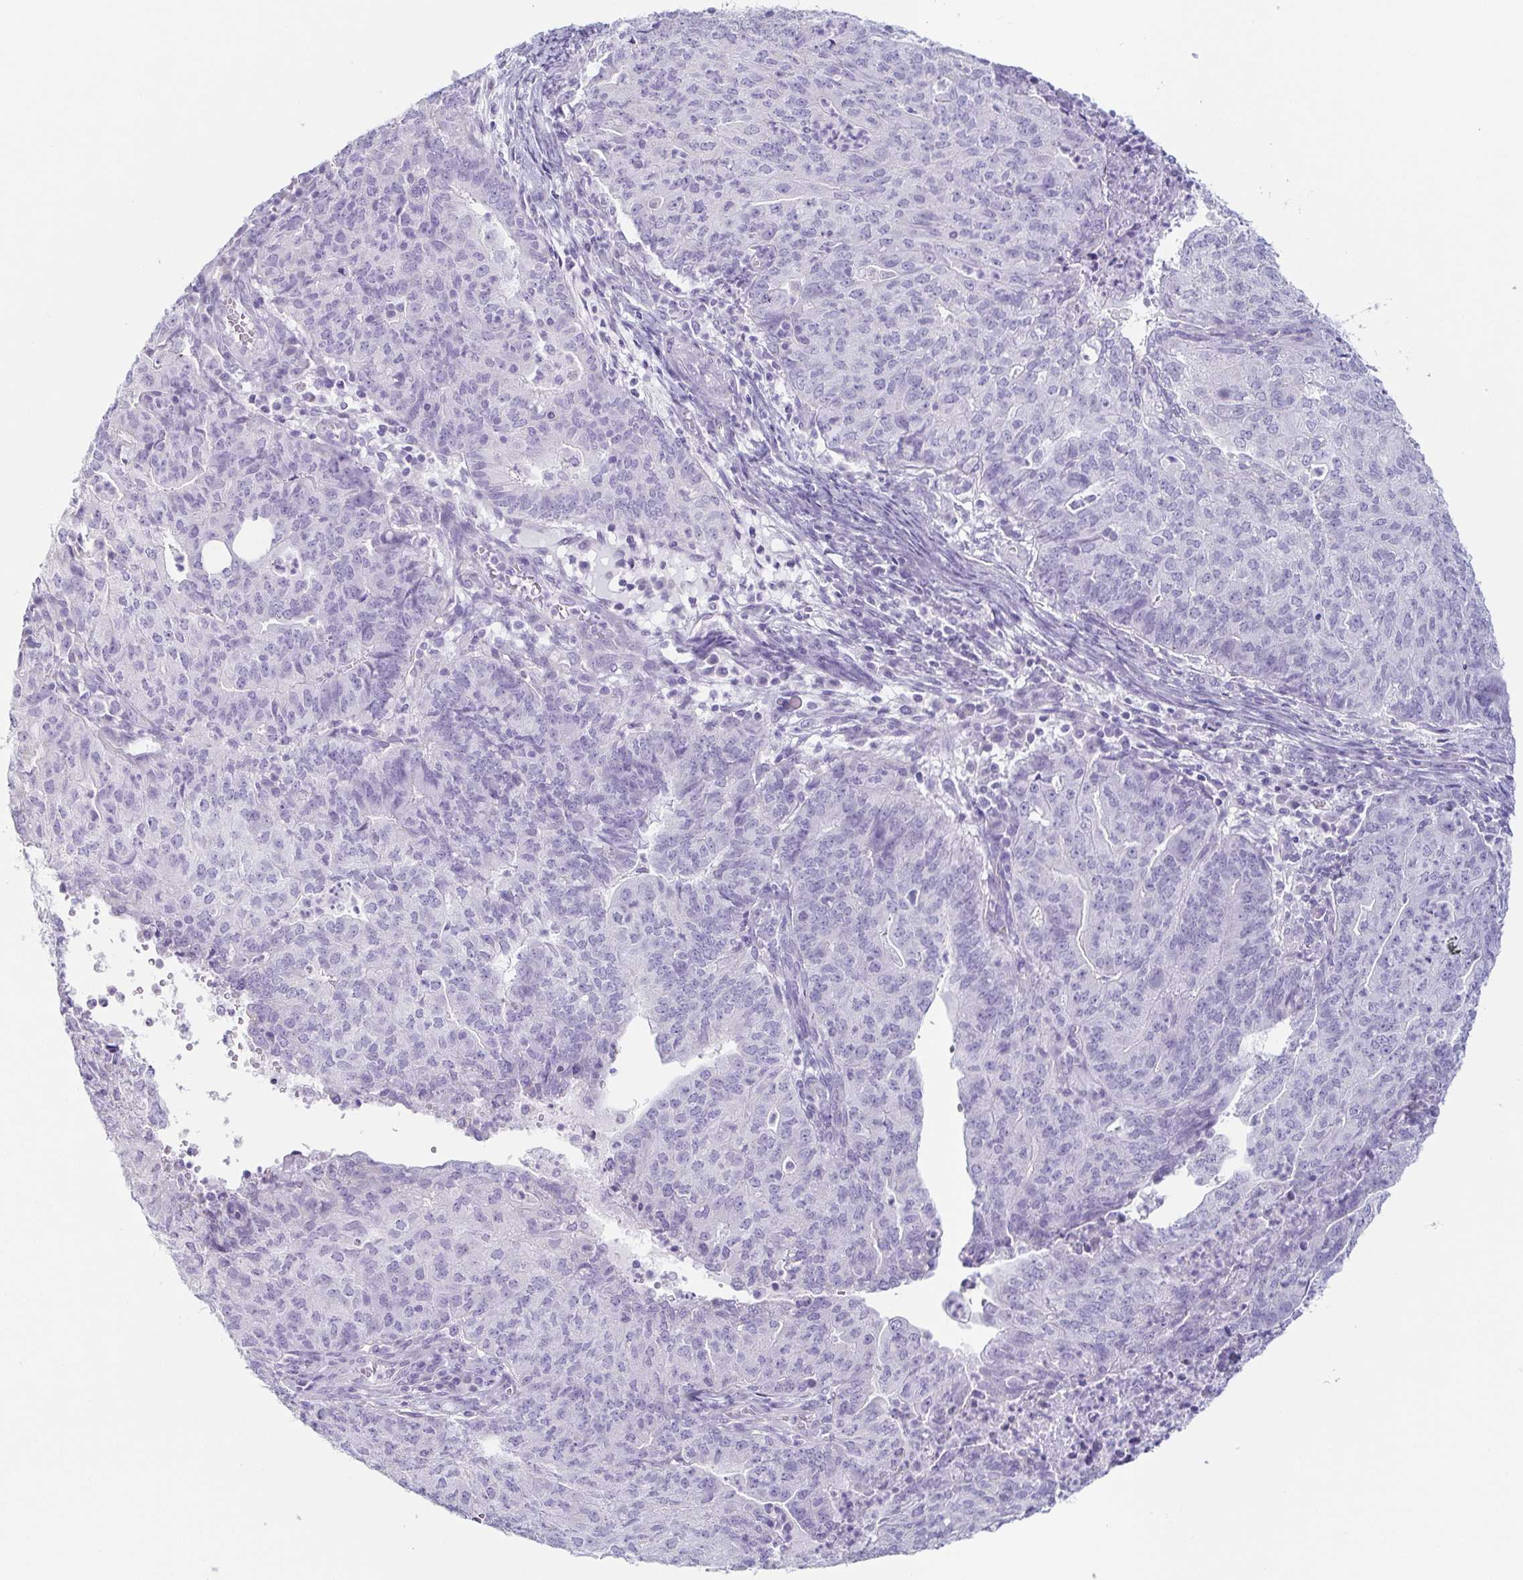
{"staining": {"intensity": "negative", "quantity": "none", "location": "none"}, "tissue": "endometrial cancer", "cell_type": "Tumor cells", "image_type": "cancer", "snomed": [{"axis": "morphology", "description": "Adenocarcinoma, NOS"}, {"axis": "topography", "description": "Endometrium"}], "caption": "Immunohistochemistry of human adenocarcinoma (endometrial) exhibits no staining in tumor cells.", "gene": "PRR27", "patient": {"sex": "female", "age": 82}}